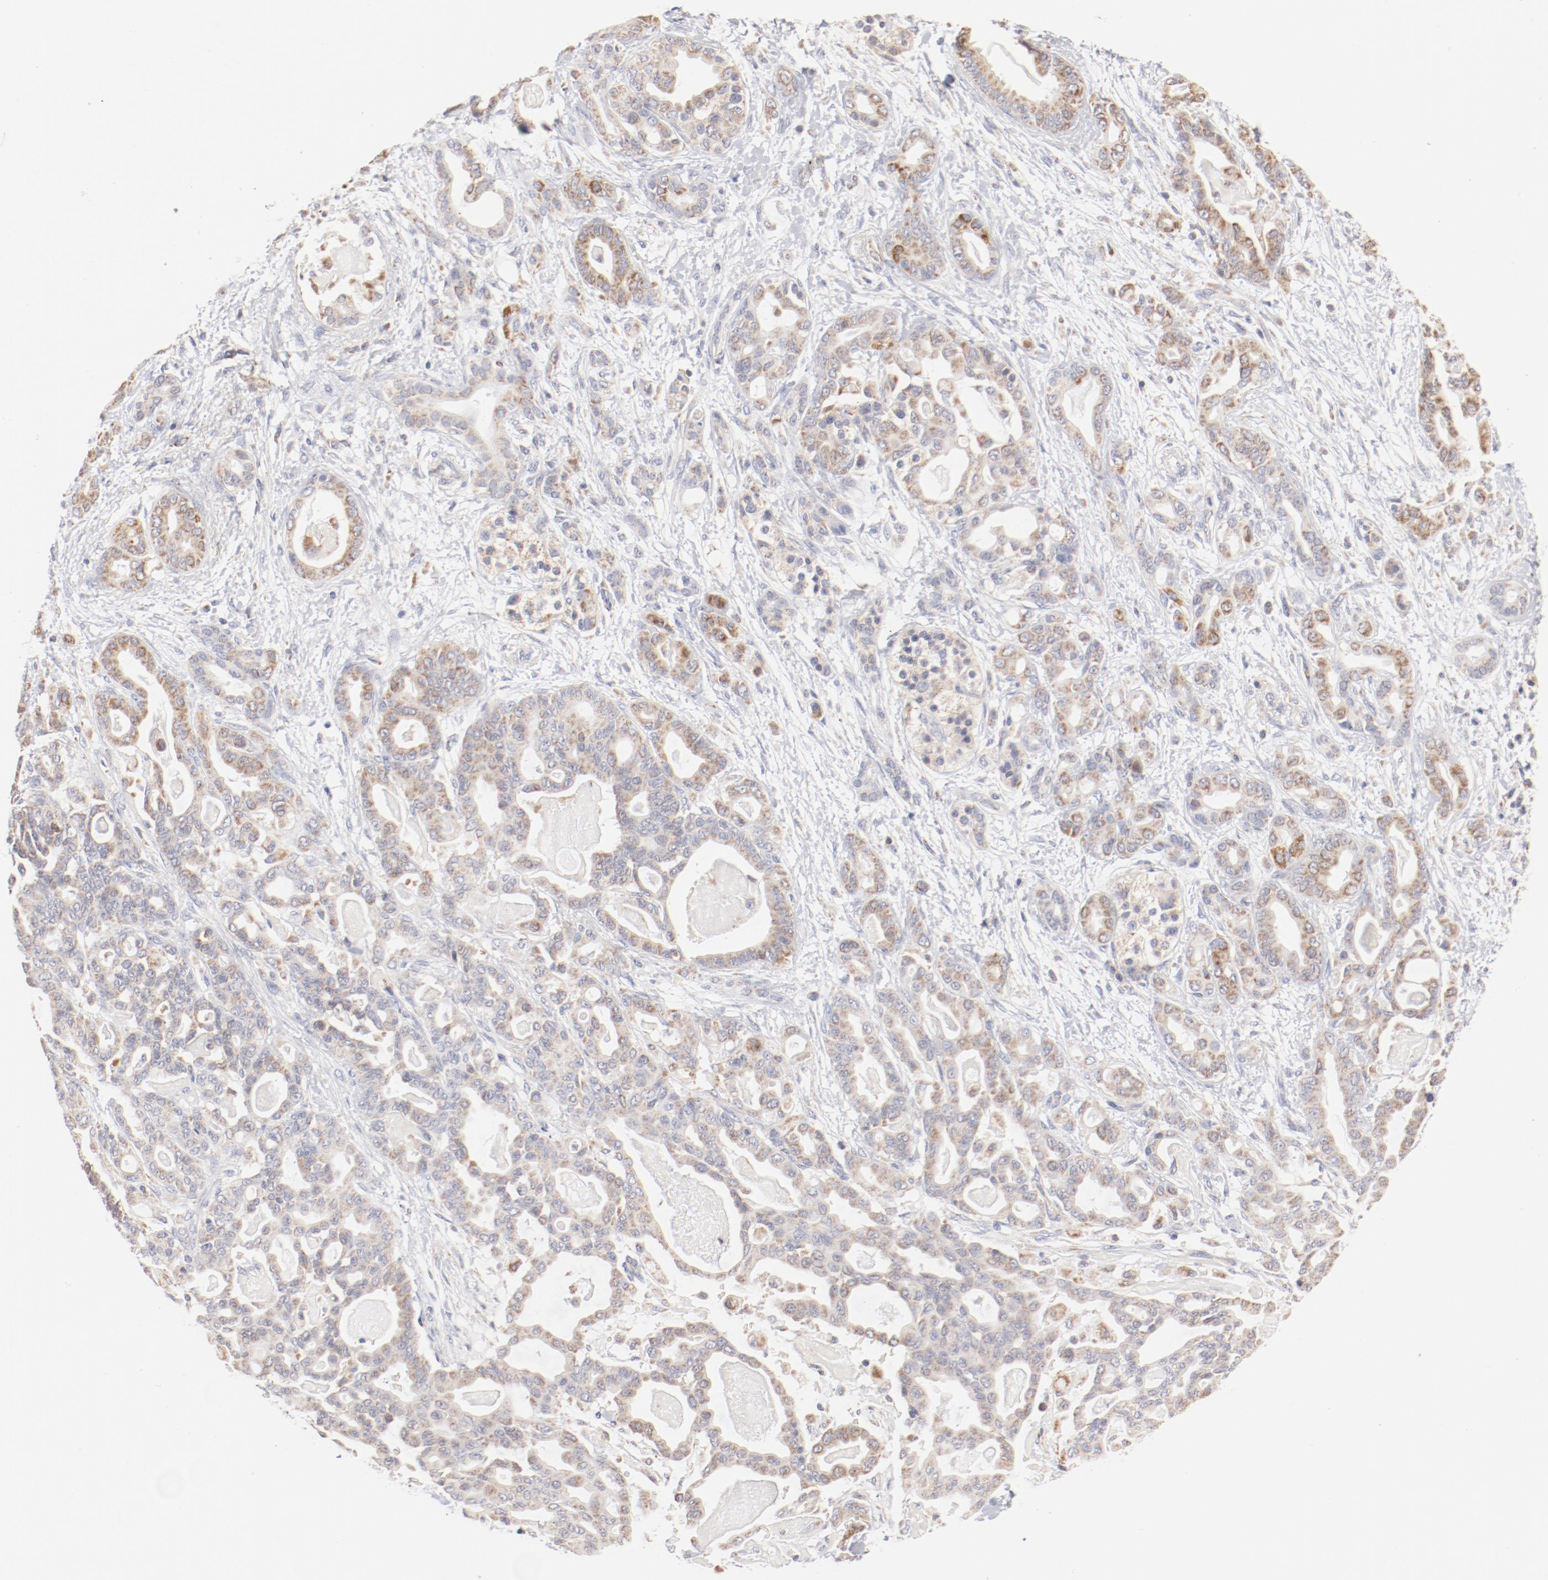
{"staining": {"intensity": "moderate", "quantity": ">75%", "location": "cytoplasmic/membranous"}, "tissue": "pancreatic cancer", "cell_type": "Tumor cells", "image_type": "cancer", "snomed": [{"axis": "morphology", "description": "Adenocarcinoma, NOS"}, {"axis": "topography", "description": "Pancreas"}], "caption": "Pancreatic cancer stained with a protein marker shows moderate staining in tumor cells.", "gene": "MRPL58", "patient": {"sex": "male", "age": 63}}